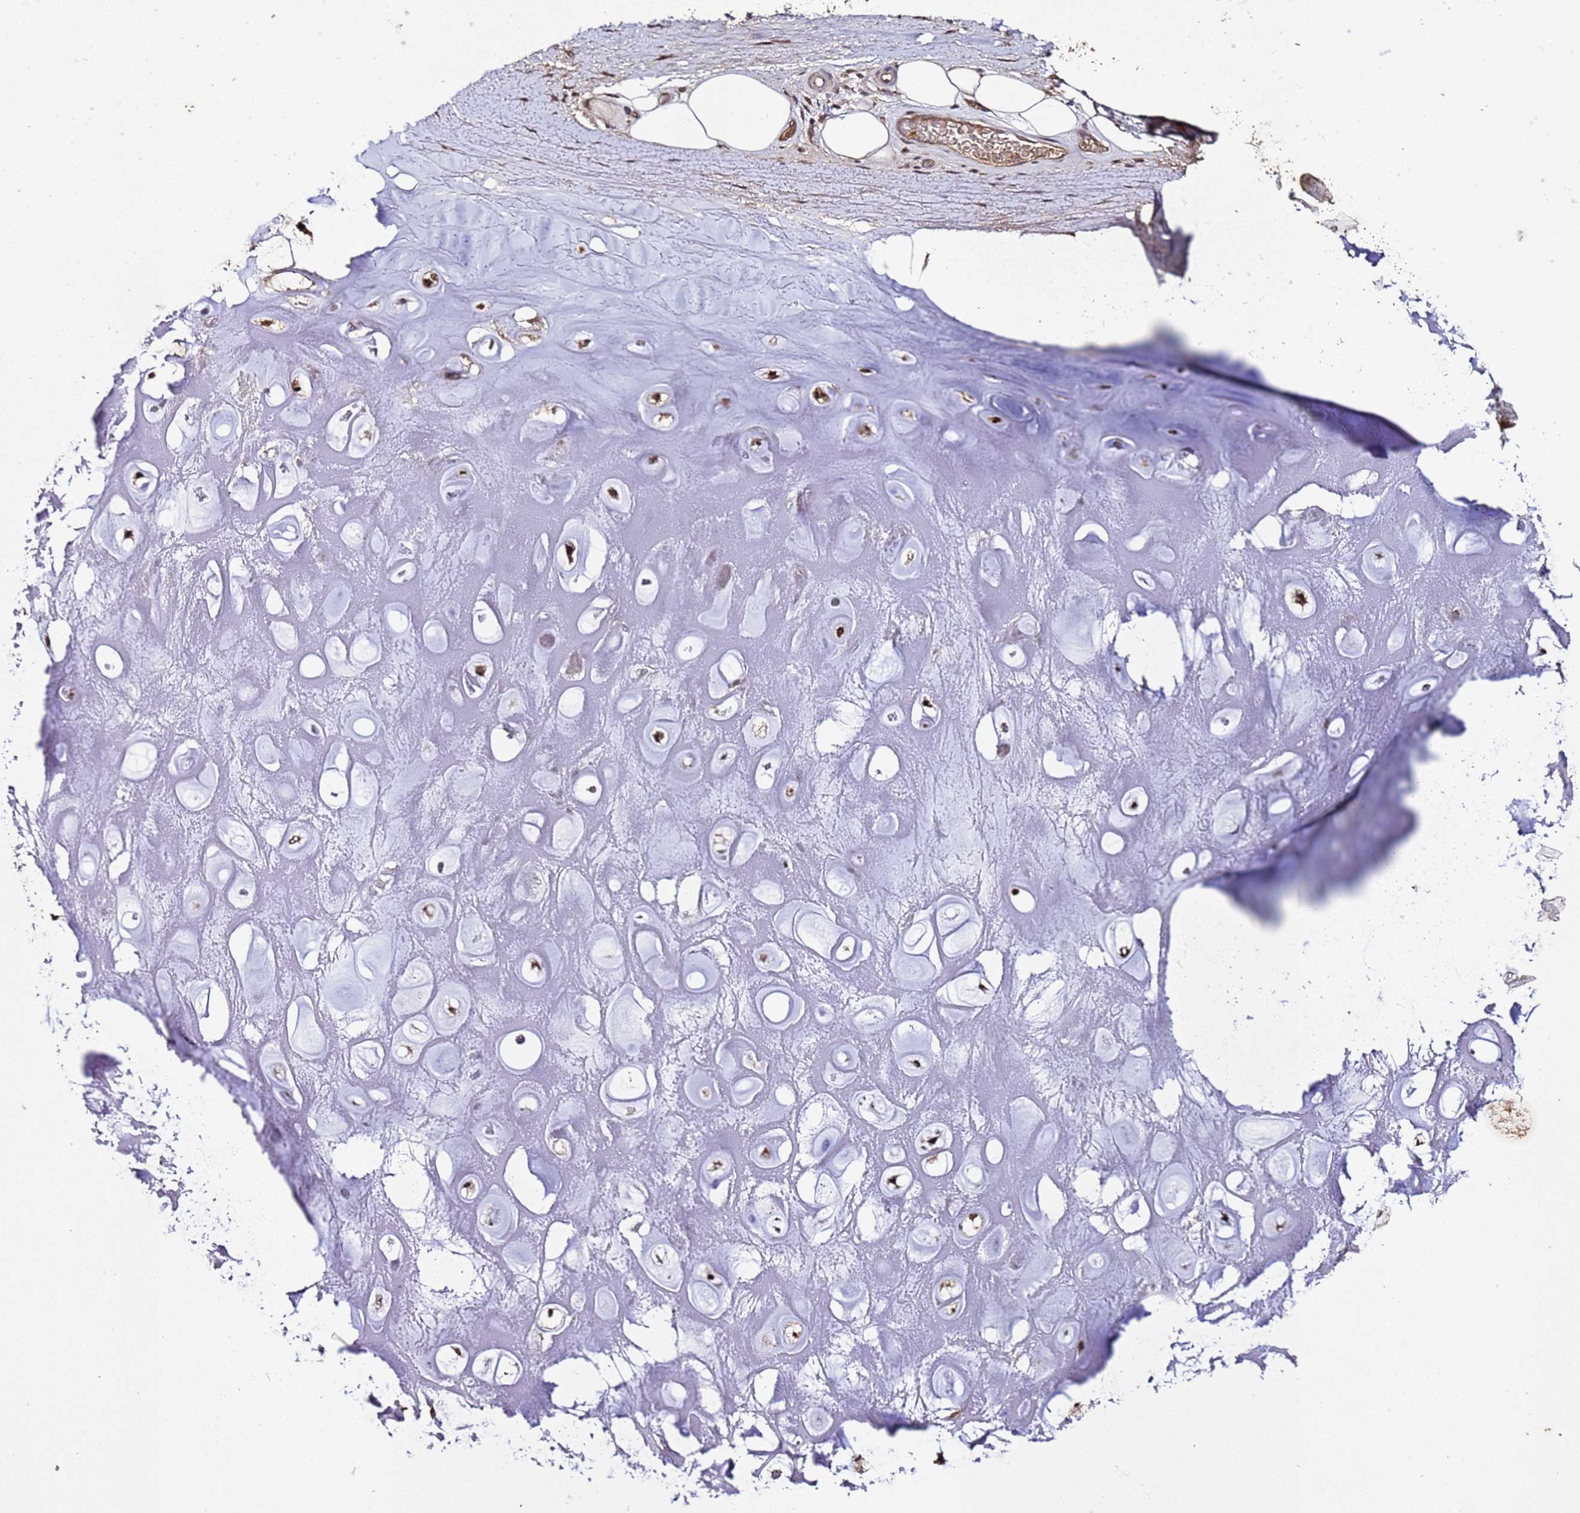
{"staining": {"intensity": "moderate", "quantity": "<25%", "location": "cytoplasmic/membranous"}, "tissue": "adipose tissue", "cell_type": "Adipocytes", "image_type": "normal", "snomed": [{"axis": "morphology", "description": "Normal tissue, NOS"}, {"axis": "topography", "description": "Cartilage tissue"}], "caption": "Normal adipose tissue demonstrates moderate cytoplasmic/membranous expression in about <25% of adipocytes, visualized by immunohistochemistry.", "gene": "HSPBAP1", "patient": {"sex": "male", "age": 81}}